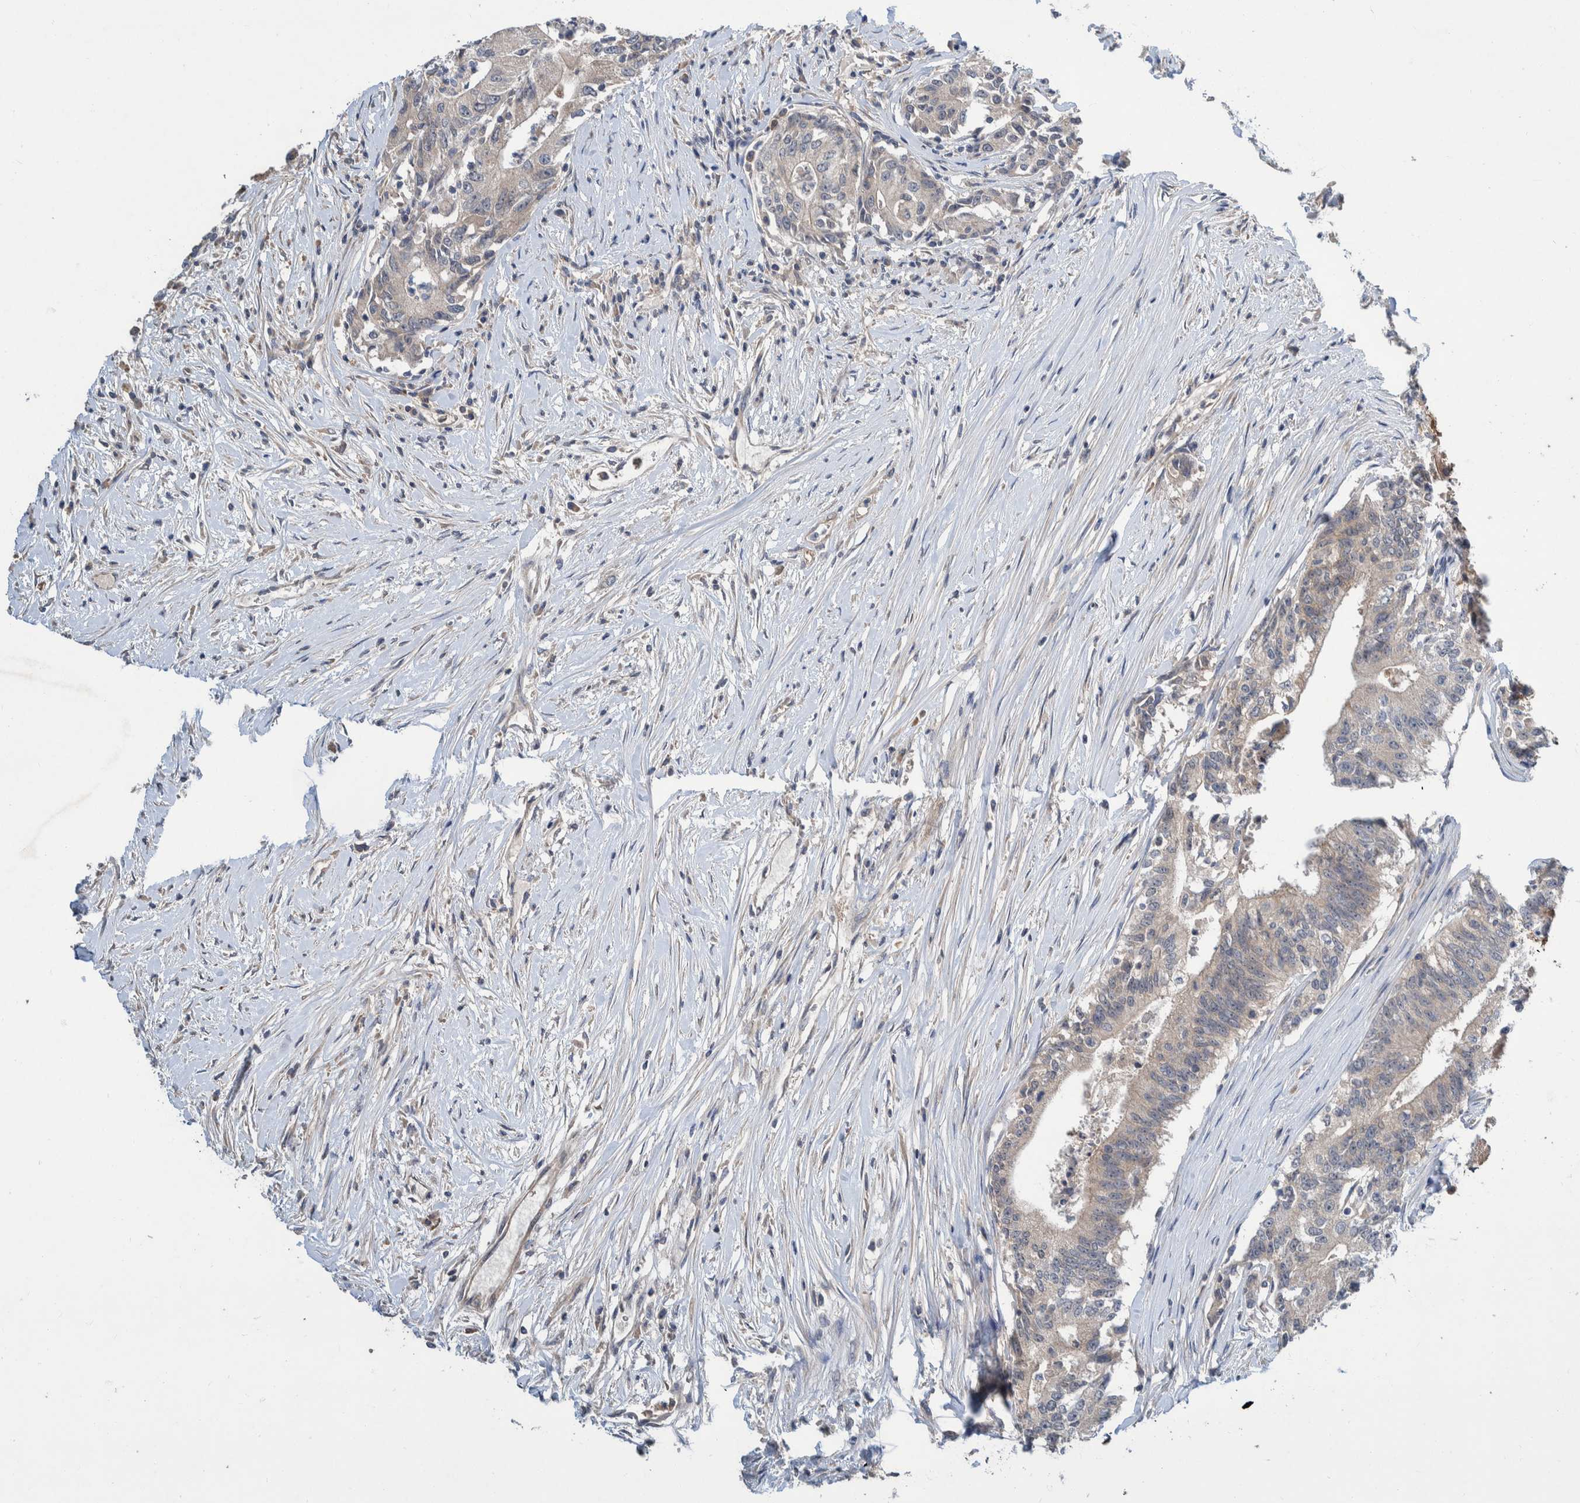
{"staining": {"intensity": "negative", "quantity": "none", "location": "none"}, "tissue": "colorectal cancer", "cell_type": "Tumor cells", "image_type": "cancer", "snomed": [{"axis": "morphology", "description": "Adenocarcinoma, NOS"}, {"axis": "topography", "description": "Colon"}], "caption": "The micrograph demonstrates no staining of tumor cells in colorectal cancer. (Brightfield microscopy of DAB immunohistochemistry (IHC) at high magnification).", "gene": "PLPBP", "patient": {"sex": "female", "age": 77}}